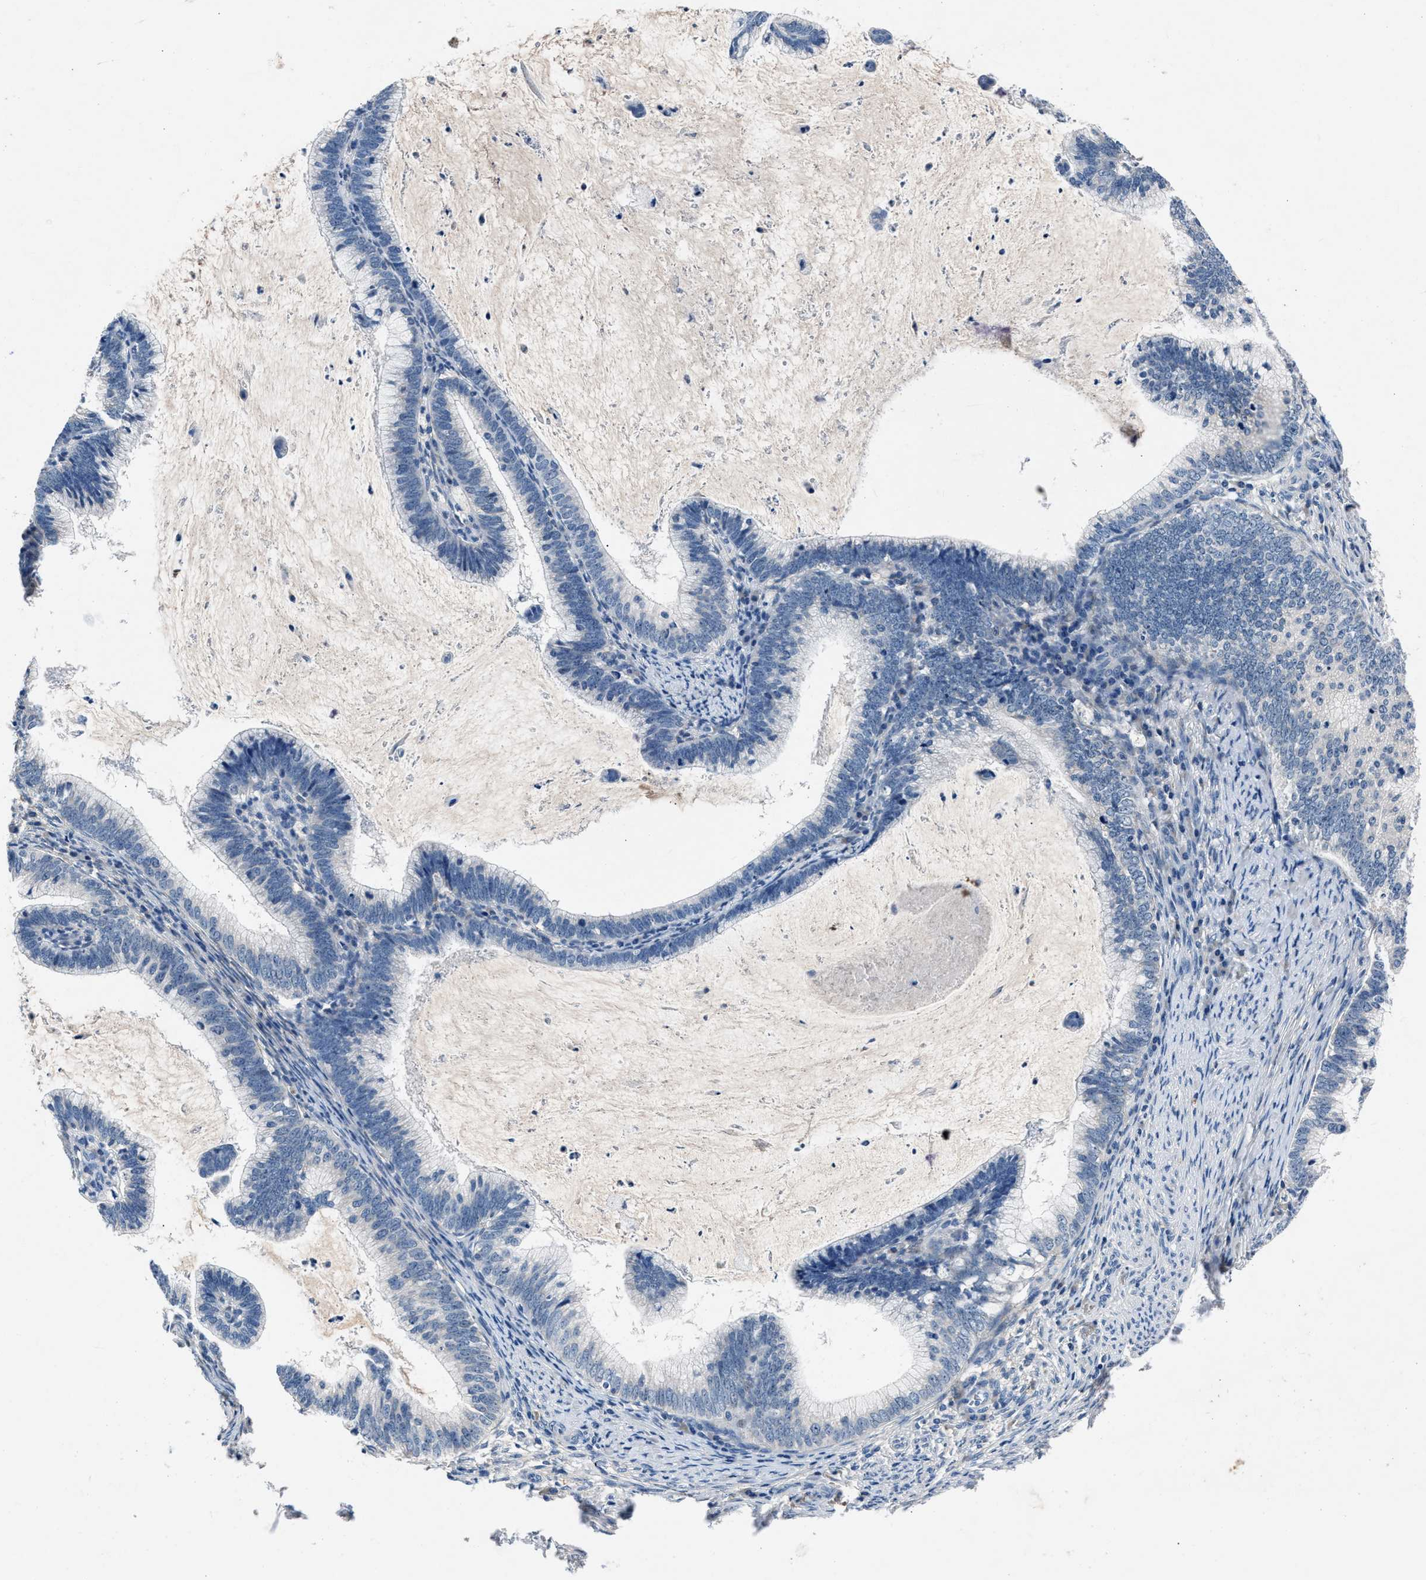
{"staining": {"intensity": "negative", "quantity": "none", "location": "none"}, "tissue": "cervical cancer", "cell_type": "Tumor cells", "image_type": "cancer", "snomed": [{"axis": "morphology", "description": "Adenocarcinoma, NOS"}, {"axis": "topography", "description": "Cervix"}], "caption": "The photomicrograph shows no staining of tumor cells in cervical adenocarcinoma. (DAB (3,3'-diaminobenzidine) immunohistochemistry with hematoxylin counter stain).", "gene": "DENND6B", "patient": {"sex": "female", "age": 36}}